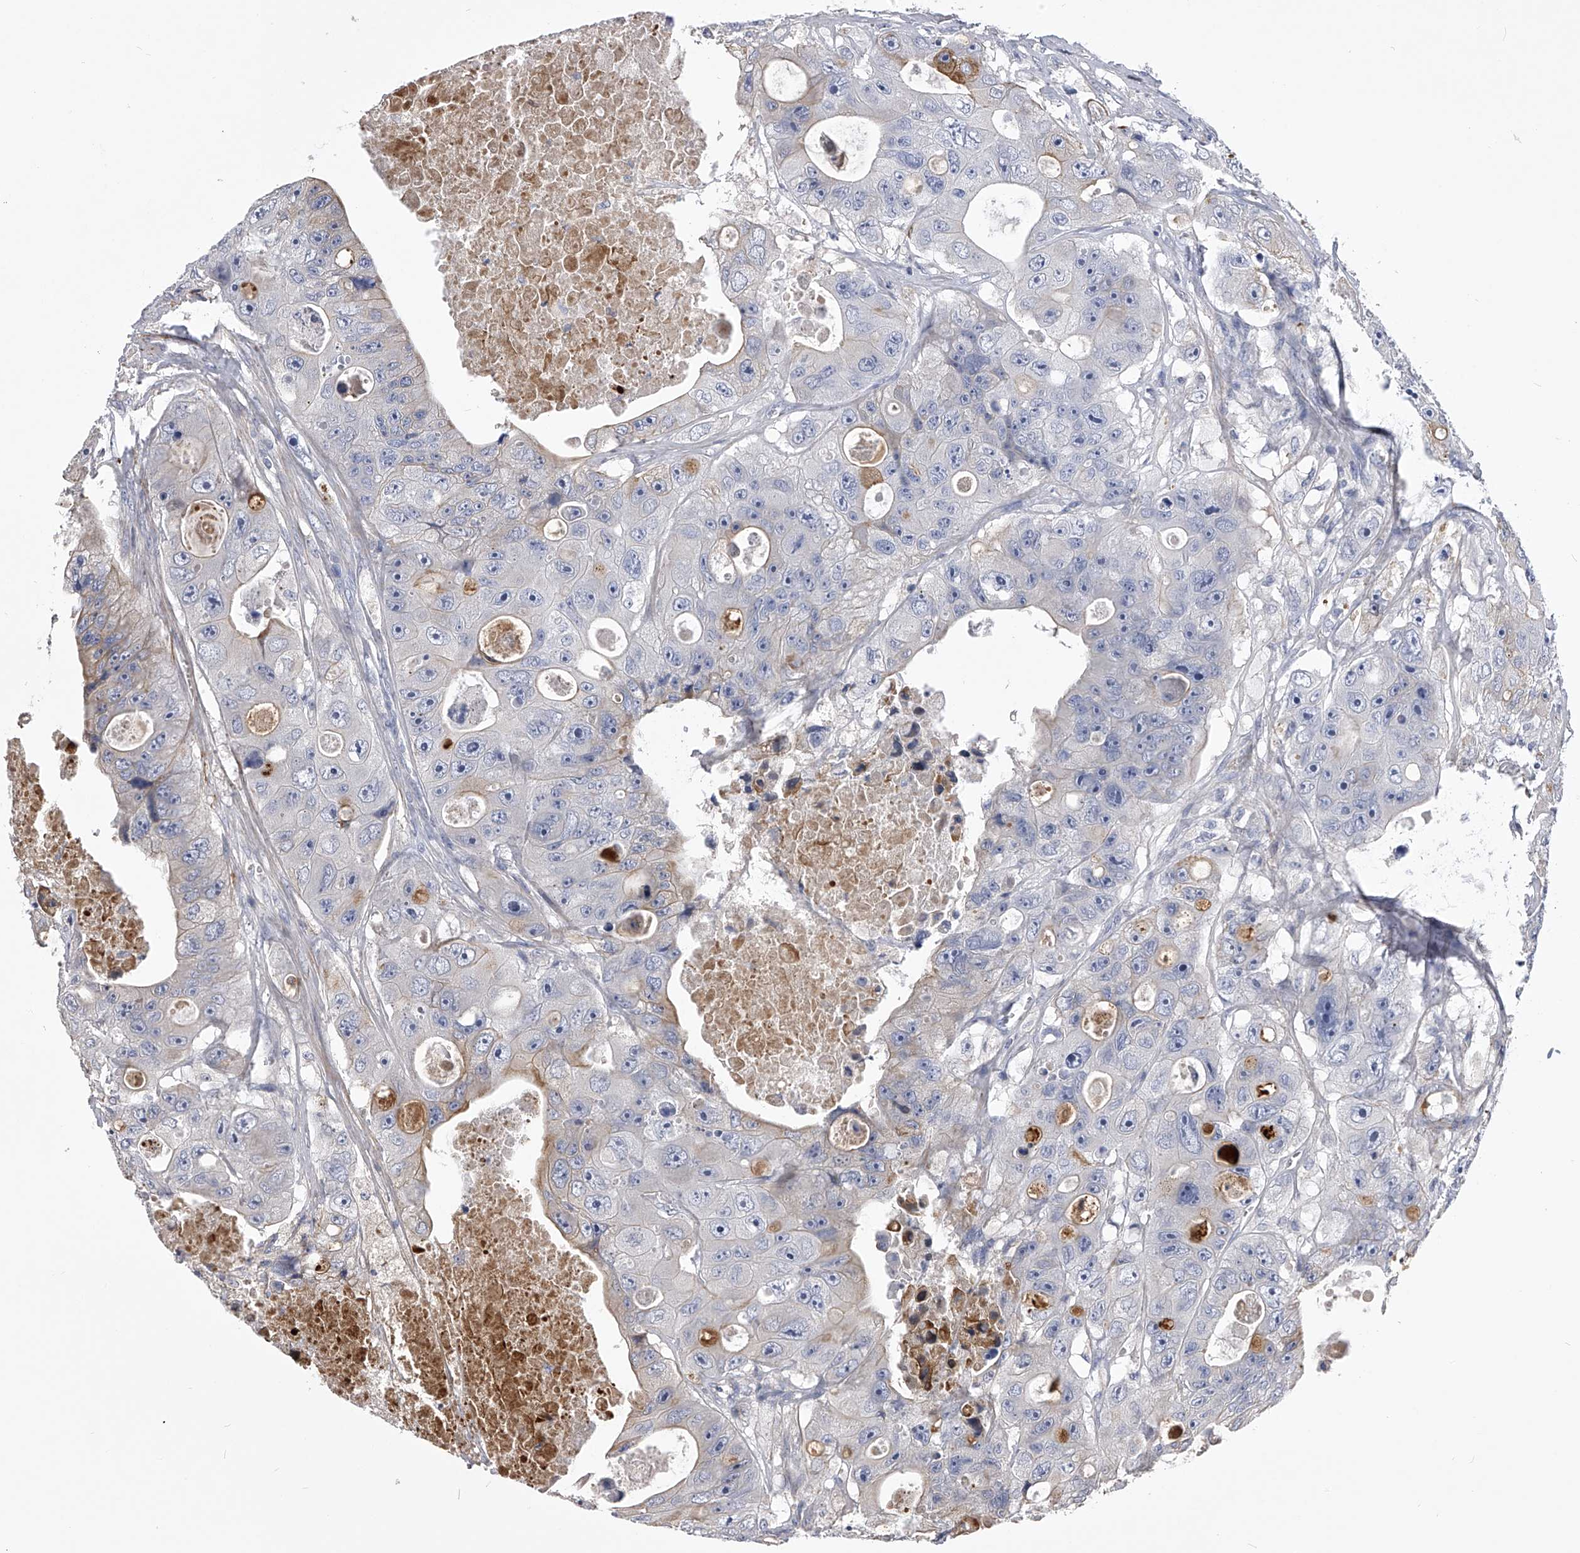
{"staining": {"intensity": "negative", "quantity": "none", "location": "none"}, "tissue": "colorectal cancer", "cell_type": "Tumor cells", "image_type": "cancer", "snomed": [{"axis": "morphology", "description": "Adenocarcinoma, NOS"}, {"axis": "topography", "description": "Colon"}], "caption": "Colorectal cancer was stained to show a protein in brown. There is no significant staining in tumor cells.", "gene": "MDN1", "patient": {"sex": "female", "age": 46}}